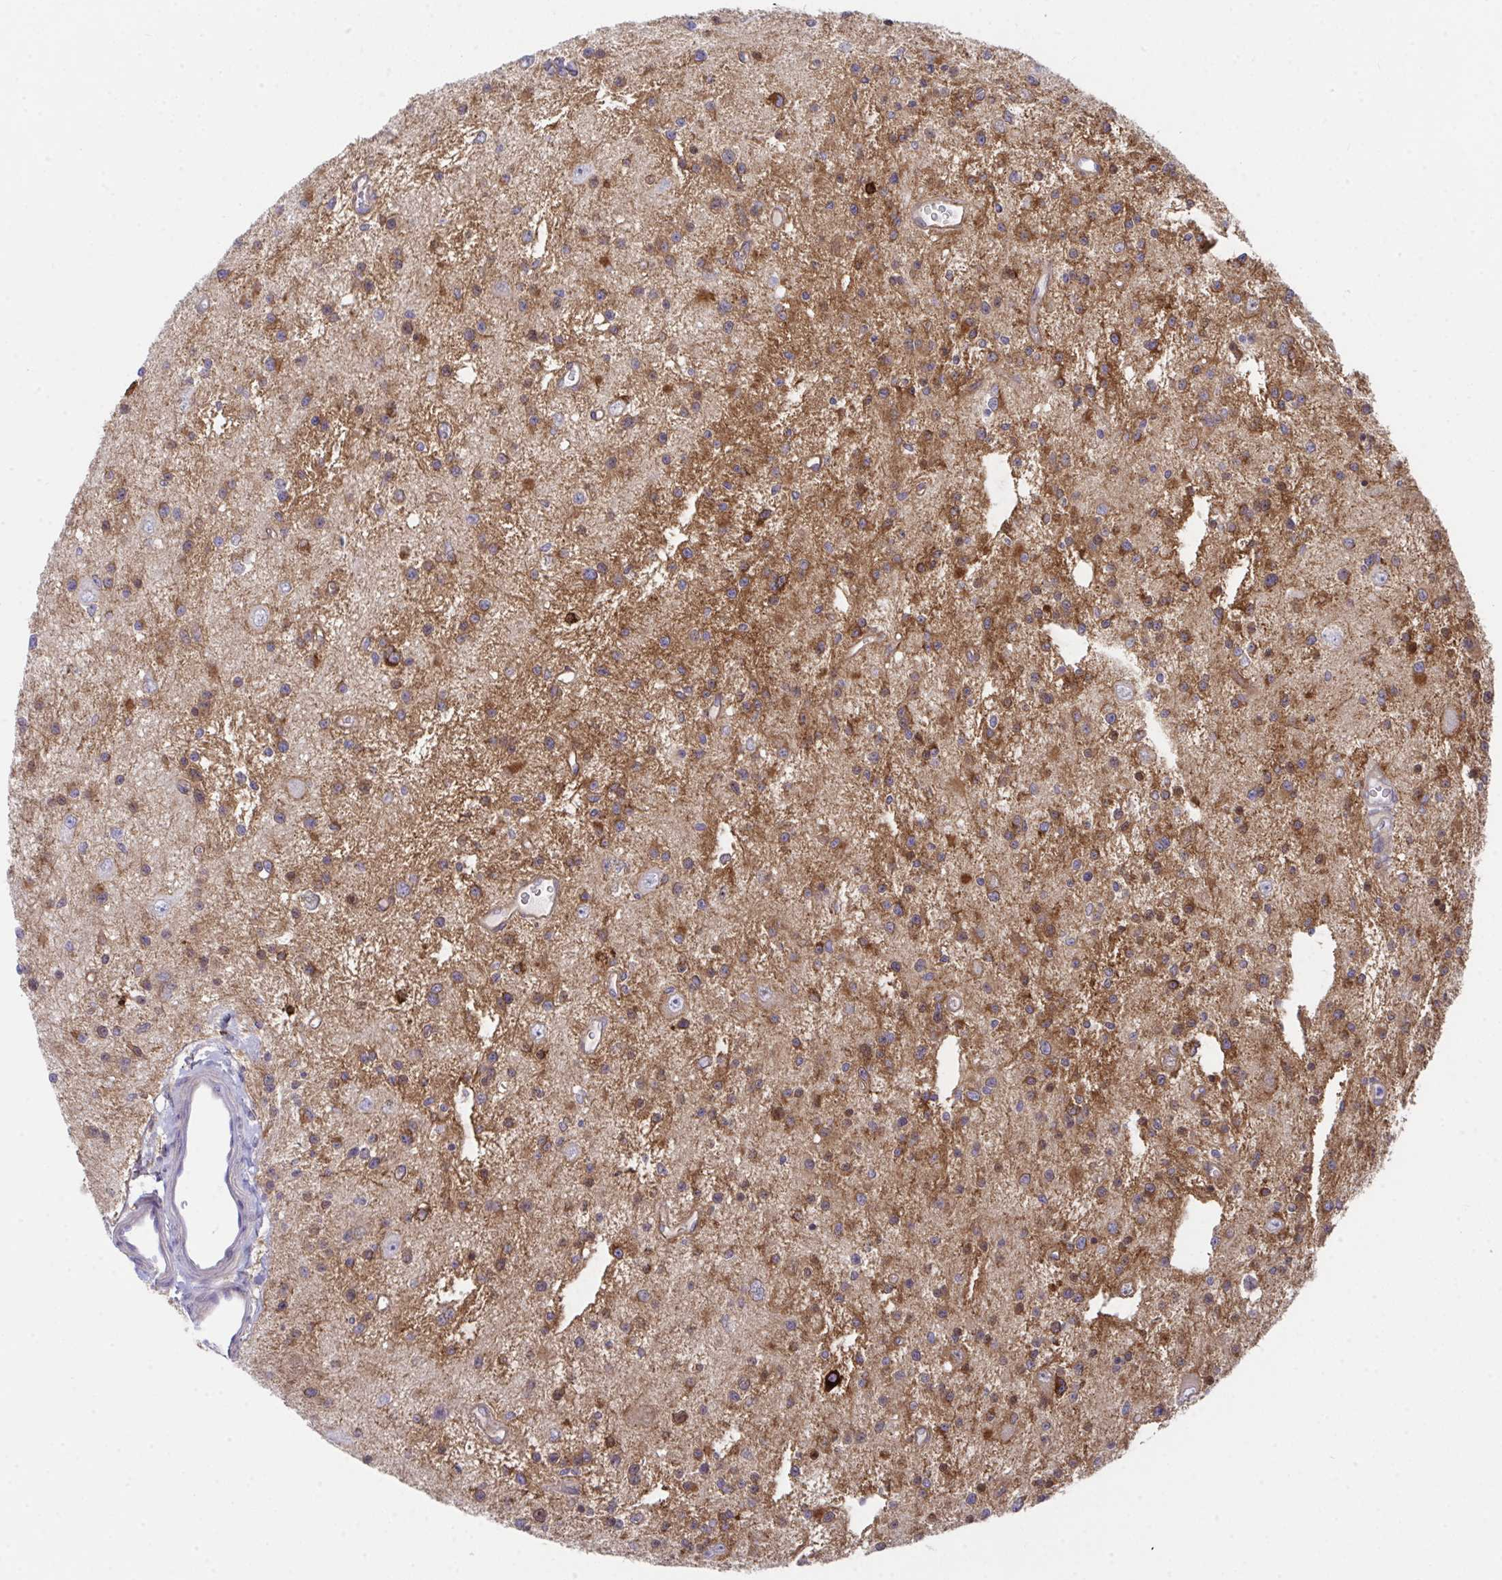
{"staining": {"intensity": "moderate", "quantity": "25%-75%", "location": "cytoplasmic/membranous"}, "tissue": "glioma", "cell_type": "Tumor cells", "image_type": "cancer", "snomed": [{"axis": "morphology", "description": "Glioma, malignant, Low grade"}, {"axis": "topography", "description": "Brain"}], "caption": "Immunohistochemical staining of glioma reveals moderate cytoplasmic/membranous protein positivity in about 25%-75% of tumor cells.", "gene": "GAB1", "patient": {"sex": "male", "age": 43}}